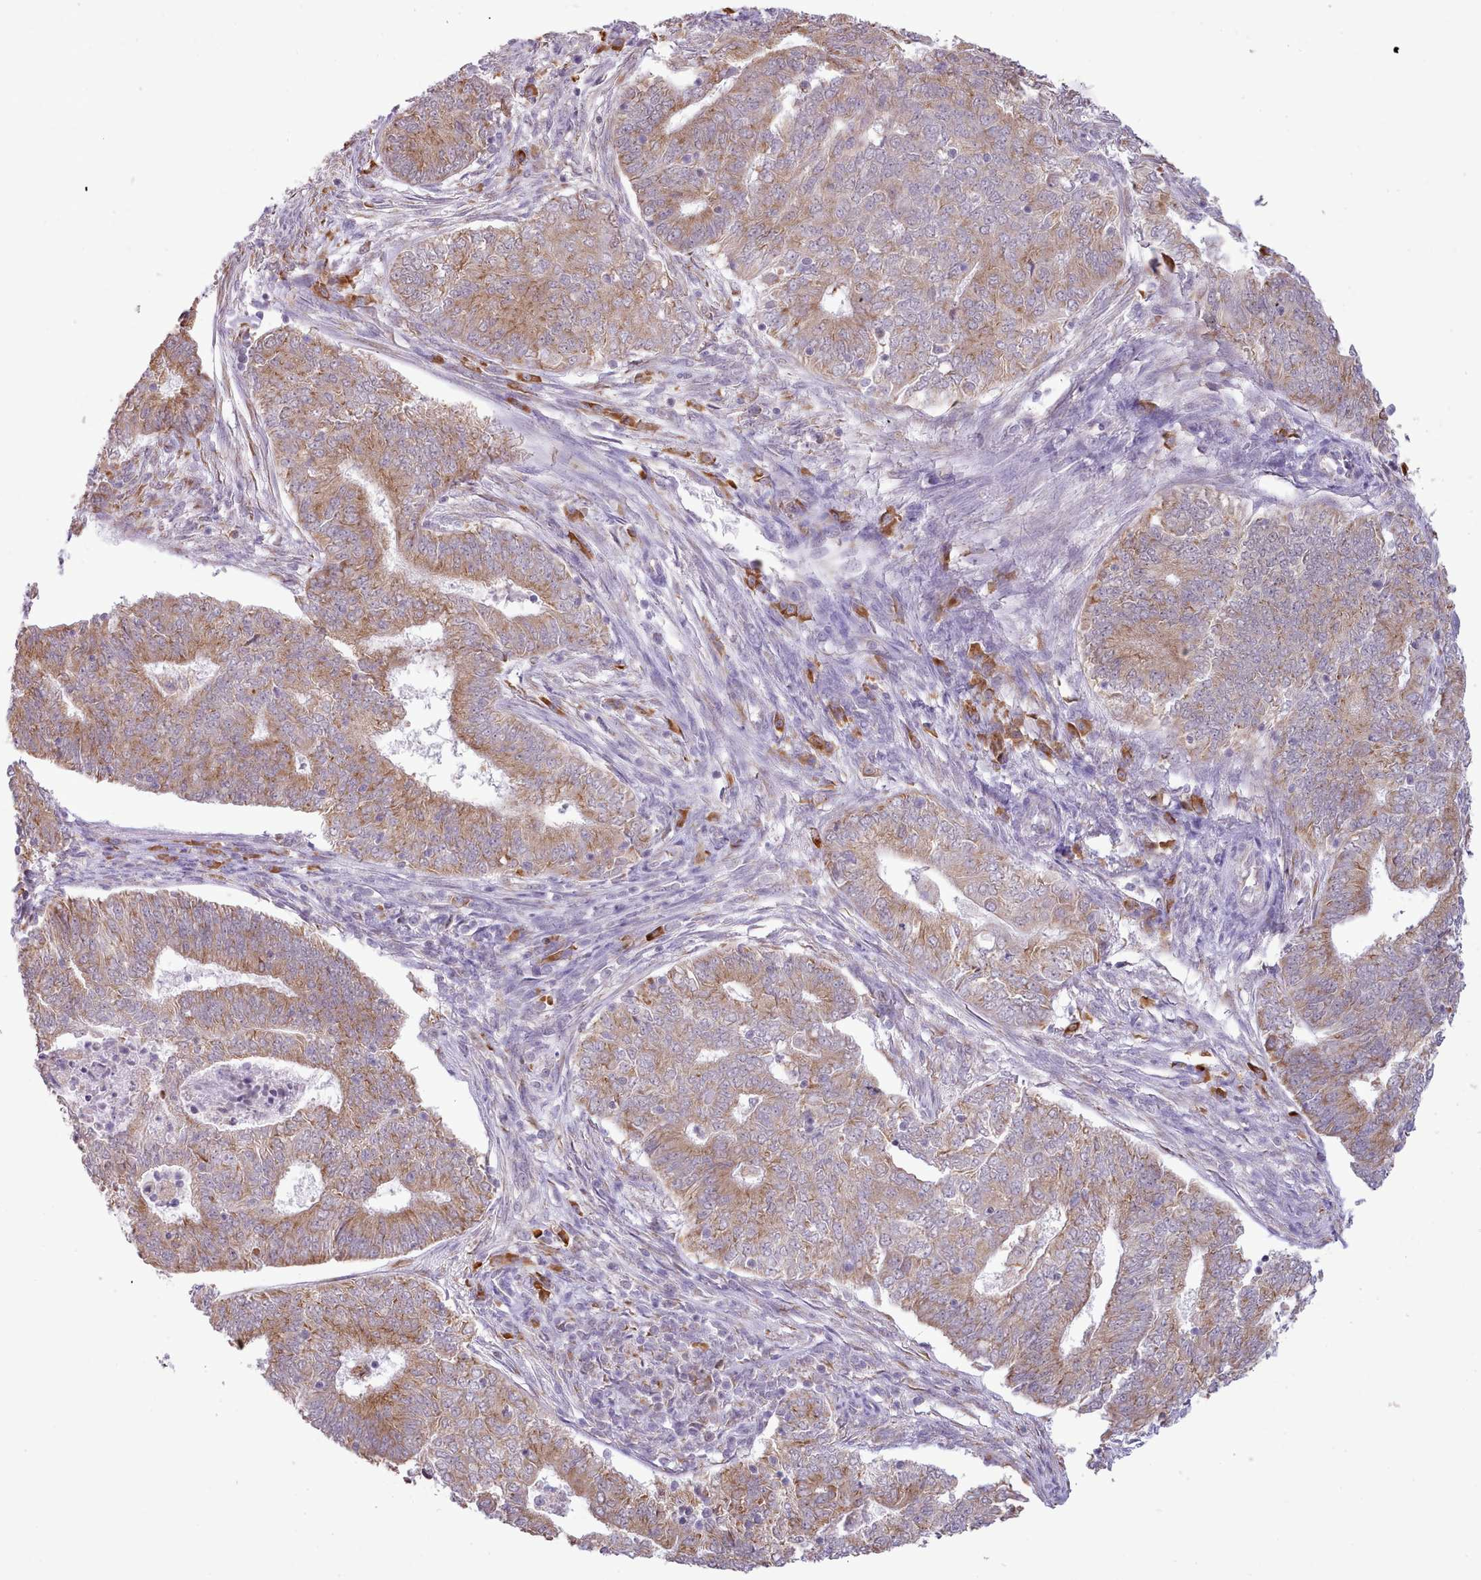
{"staining": {"intensity": "moderate", "quantity": ">75%", "location": "cytoplasmic/membranous"}, "tissue": "endometrial cancer", "cell_type": "Tumor cells", "image_type": "cancer", "snomed": [{"axis": "morphology", "description": "Adenocarcinoma, NOS"}, {"axis": "topography", "description": "Endometrium"}], "caption": "Moderate cytoplasmic/membranous protein positivity is seen in about >75% of tumor cells in endometrial cancer (adenocarcinoma).", "gene": "SEC61B", "patient": {"sex": "female", "age": 62}}